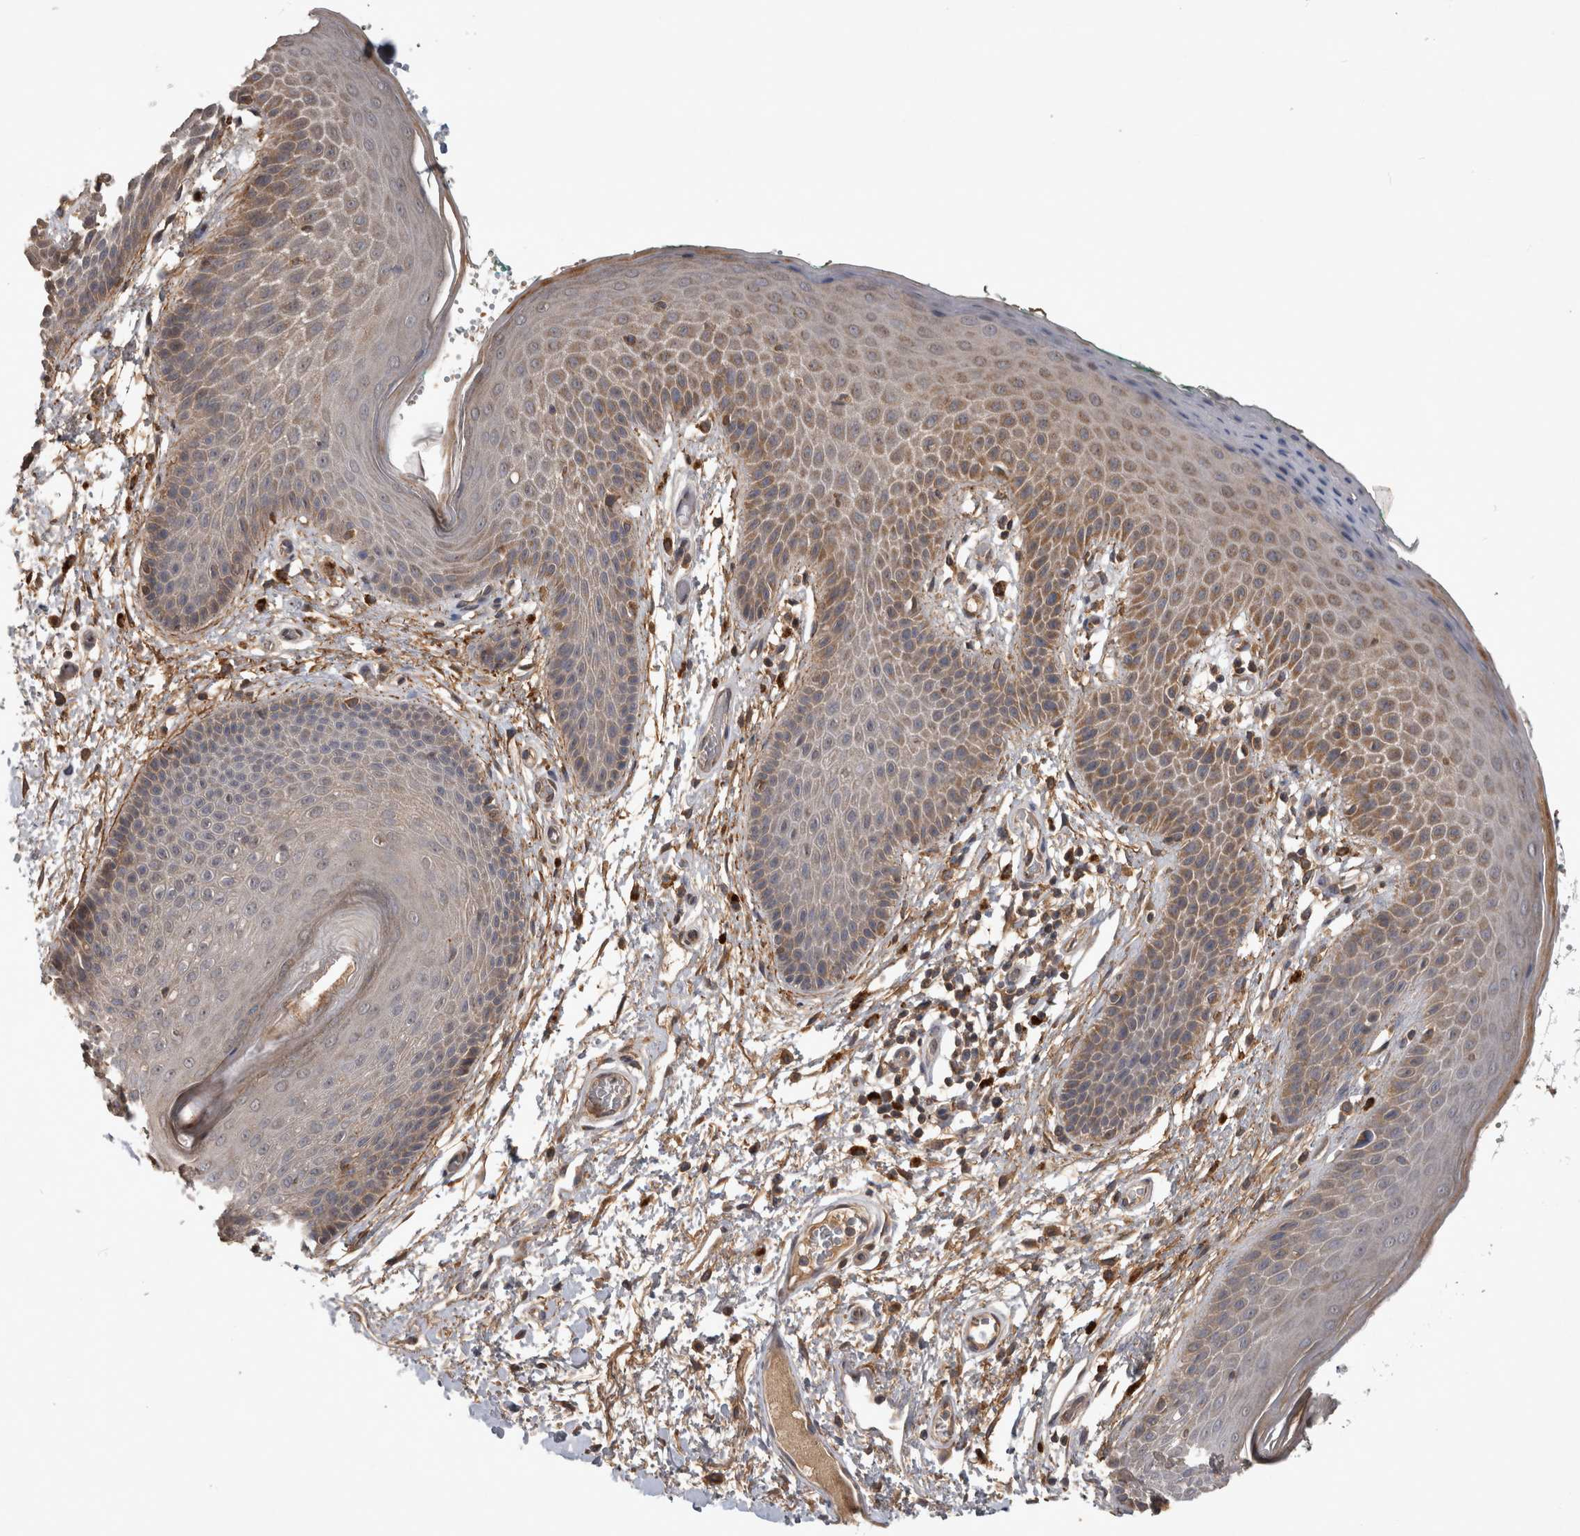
{"staining": {"intensity": "moderate", "quantity": "<25%", "location": "cytoplasmic/membranous"}, "tissue": "skin", "cell_type": "Epidermal cells", "image_type": "normal", "snomed": [{"axis": "morphology", "description": "Normal tissue, NOS"}, {"axis": "topography", "description": "Anal"}], "caption": "Normal skin reveals moderate cytoplasmic/membranous positivity in approximately <25% of epidermal cells, visualized by immunohistochemistry.", "gene": "TRMT61B", "patient": {"sex": "male", "age": 74}}